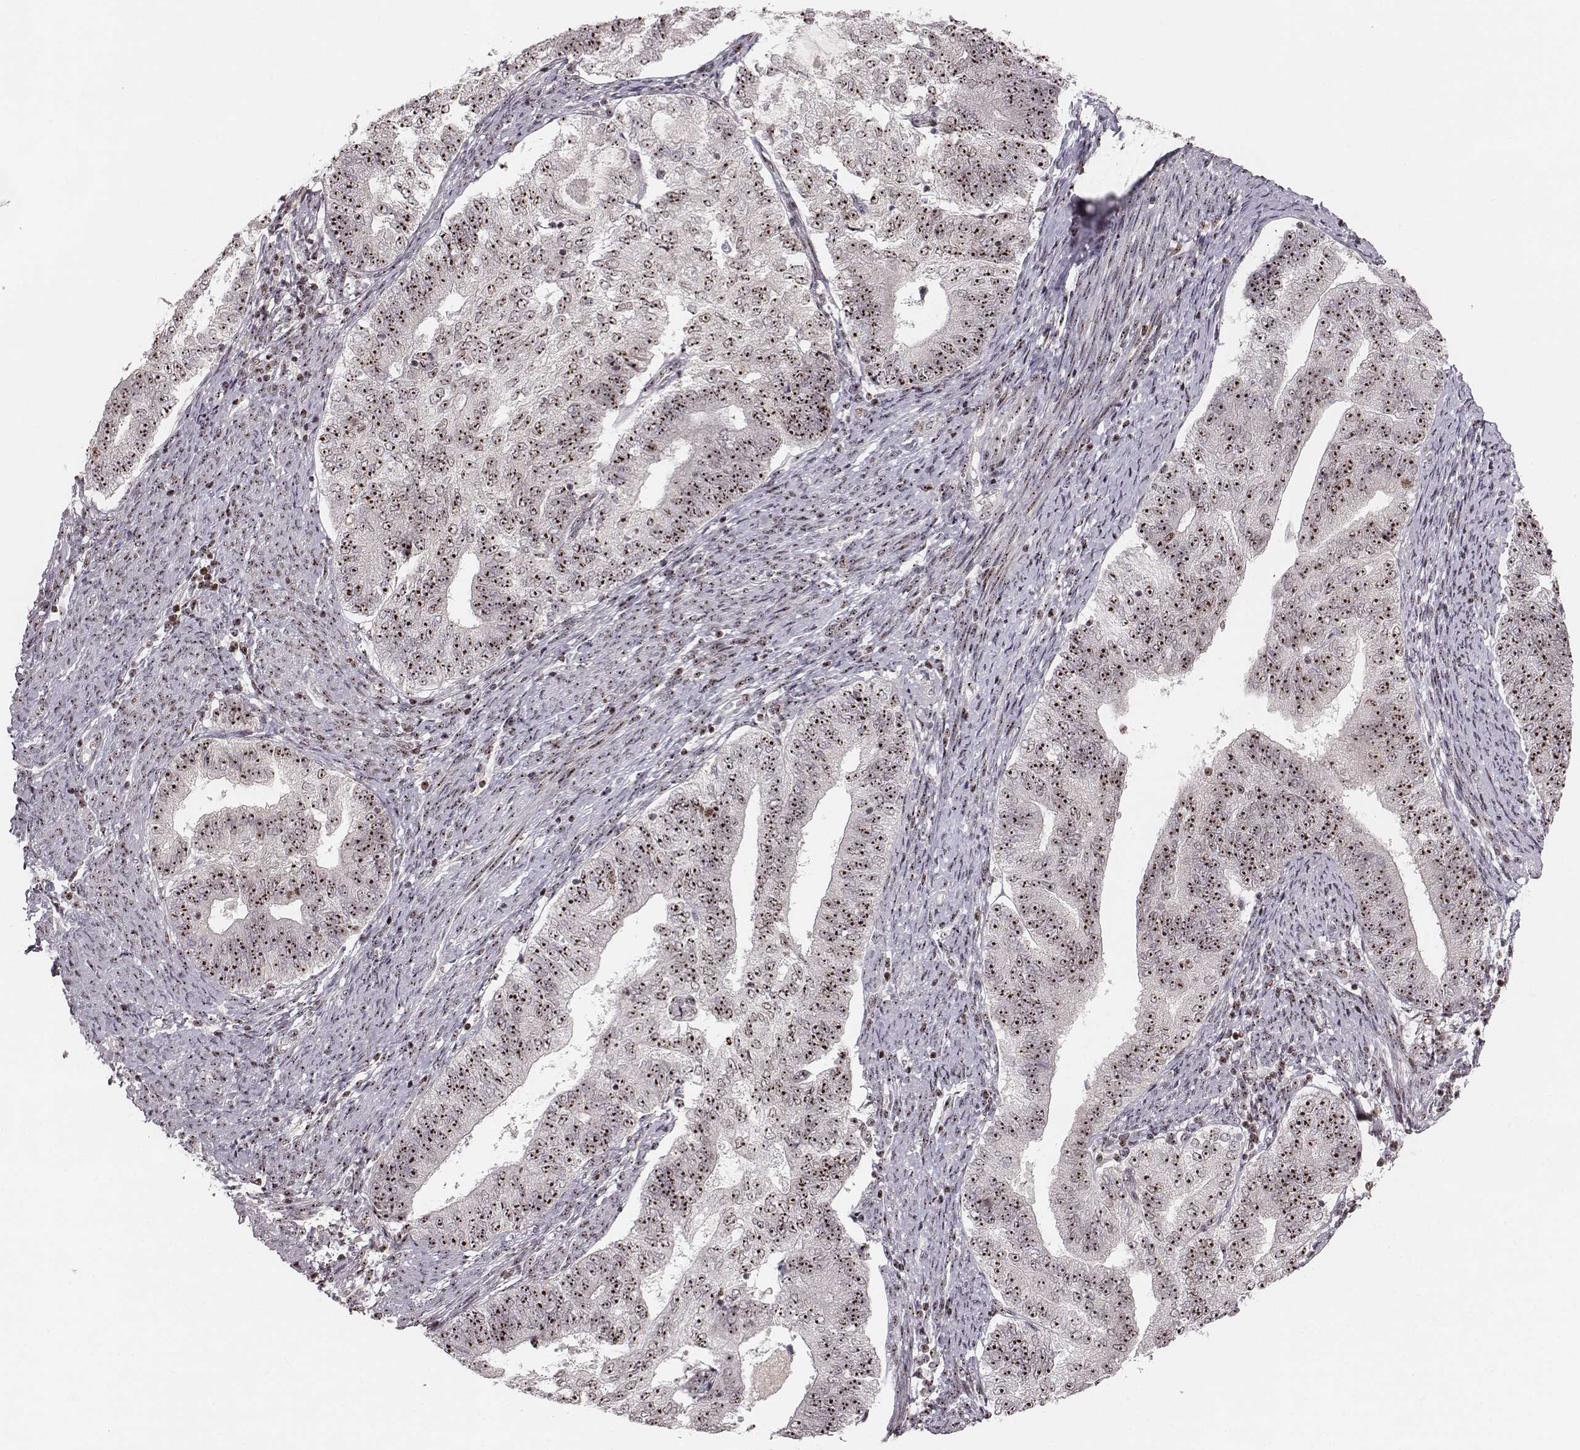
{"staining": {"intensity": "moderate", "quantity": ">75%", "location": "nuclear"}, "tissue": "endometrial cancer", "cell_type": "Tumor cells", "image_type": "cancer", "snomed": [{"axis": "morphology", "description": "Adenocarcinoma, NOS"}, {"axis": "topography", "description": "Endometrium"}], "caption": "About >75% of tumor cells in endometrial adenocarcinoma show moderate nuclear protein expression as visualized by brown immunohistochemical staining.", "gene": "NOP56", "patient": {"sex": "female", "age": 65}}